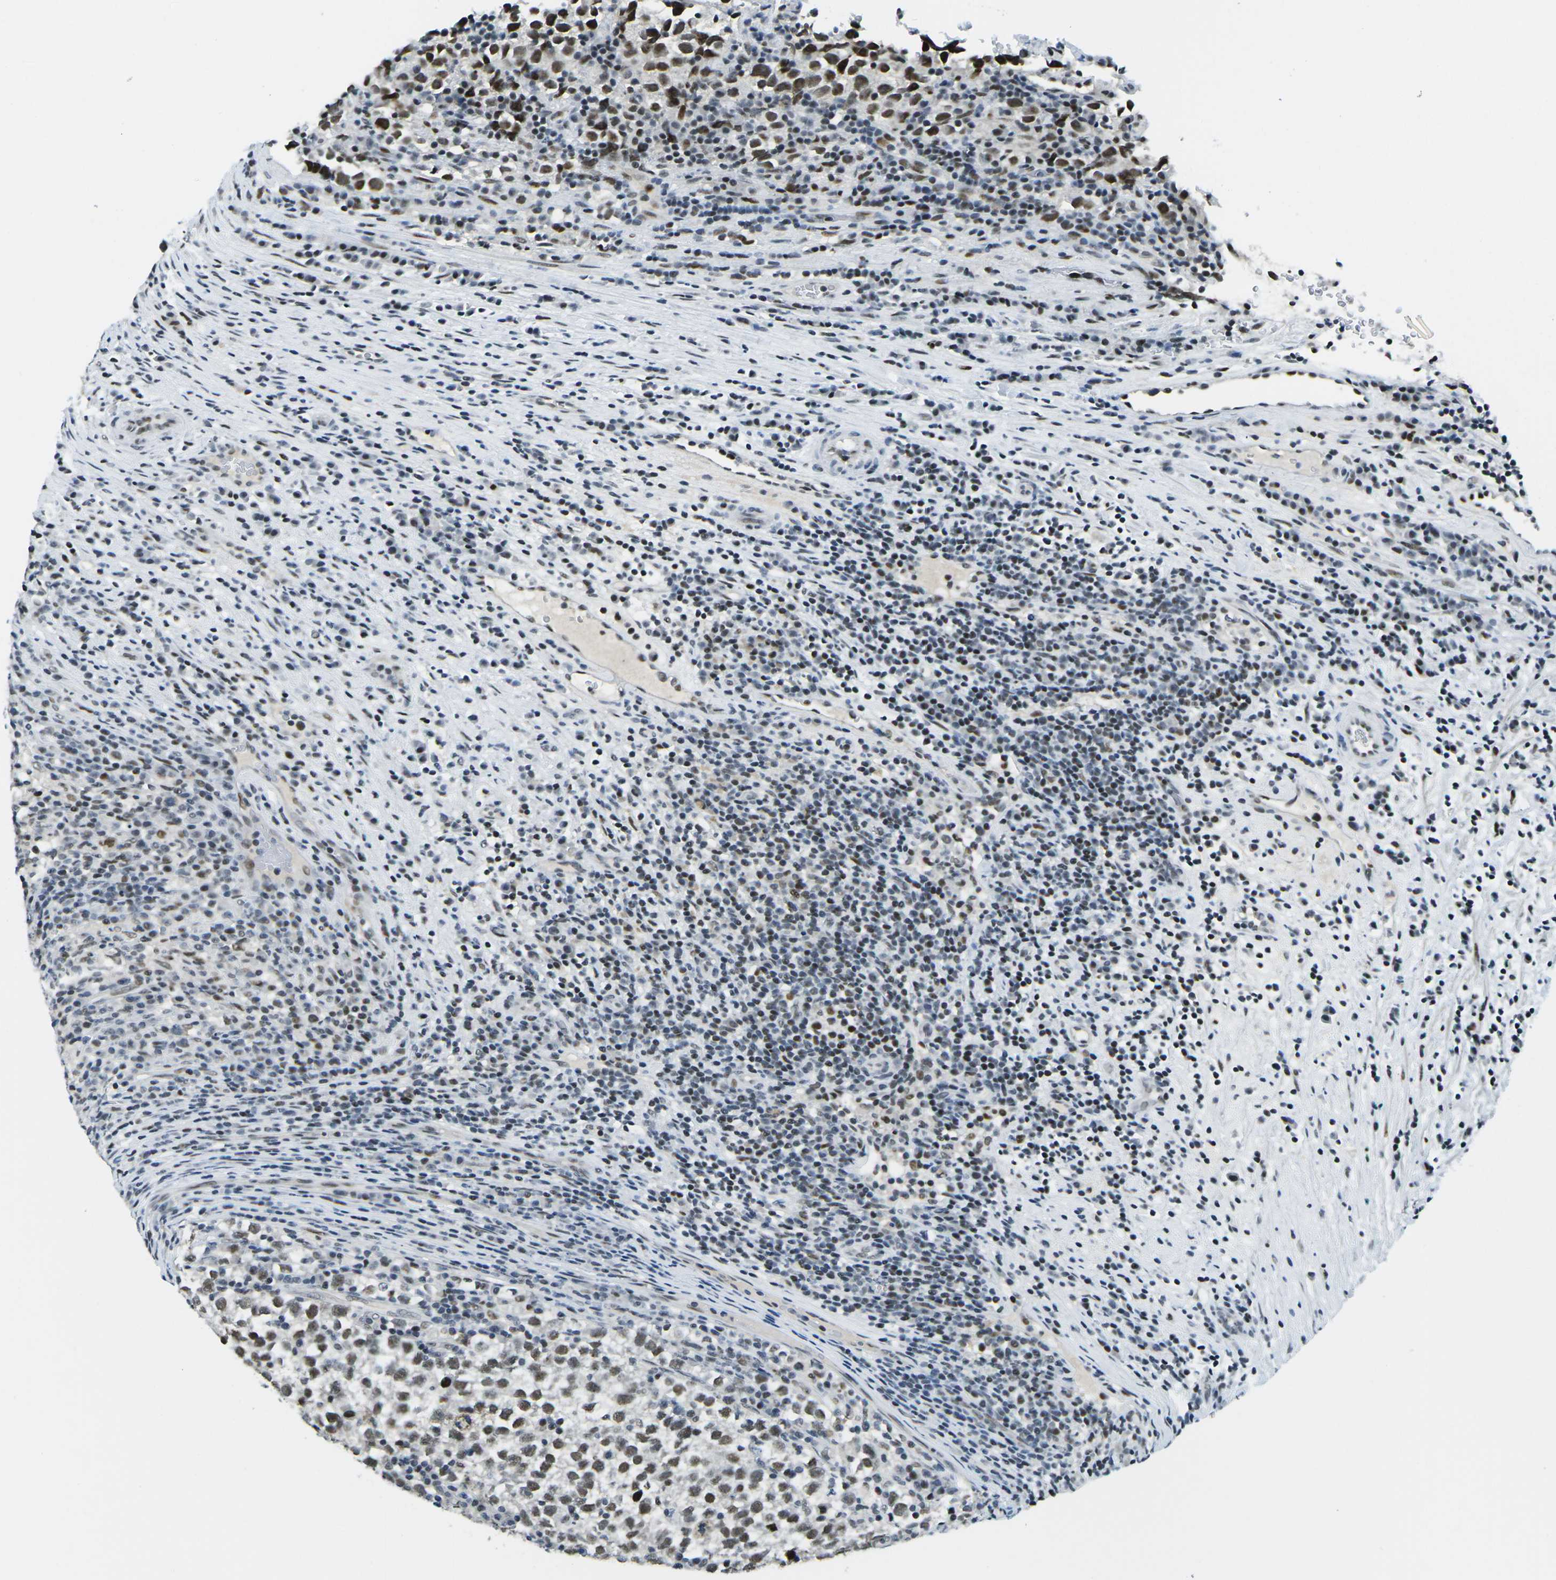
{"staining": {"intensity": "moderate", "quantity": ">75%", "location": "nuclear"}, "tissue": "testis cancer", "cell_type": "Tumor cells", "image_type": "cancer", "snomed": [{"axis": "morphology", "description": "Normal tissue, NOS"}, {"axis": "morphology", "description": "Seminoma, NOS"}, {"axis": "topography", "description": "Testis"}], "caption": "A photomicrograph of human seminoma (testis) stained for a protein displays moderate nuclear brown staining in tumor cells. (DAB (3,3'-diaminobenzidine) = brown stain, brightfield microscopy at high magnification).", "gene": "PRPF8", "patient": {"sex": "male", "age": 43}}